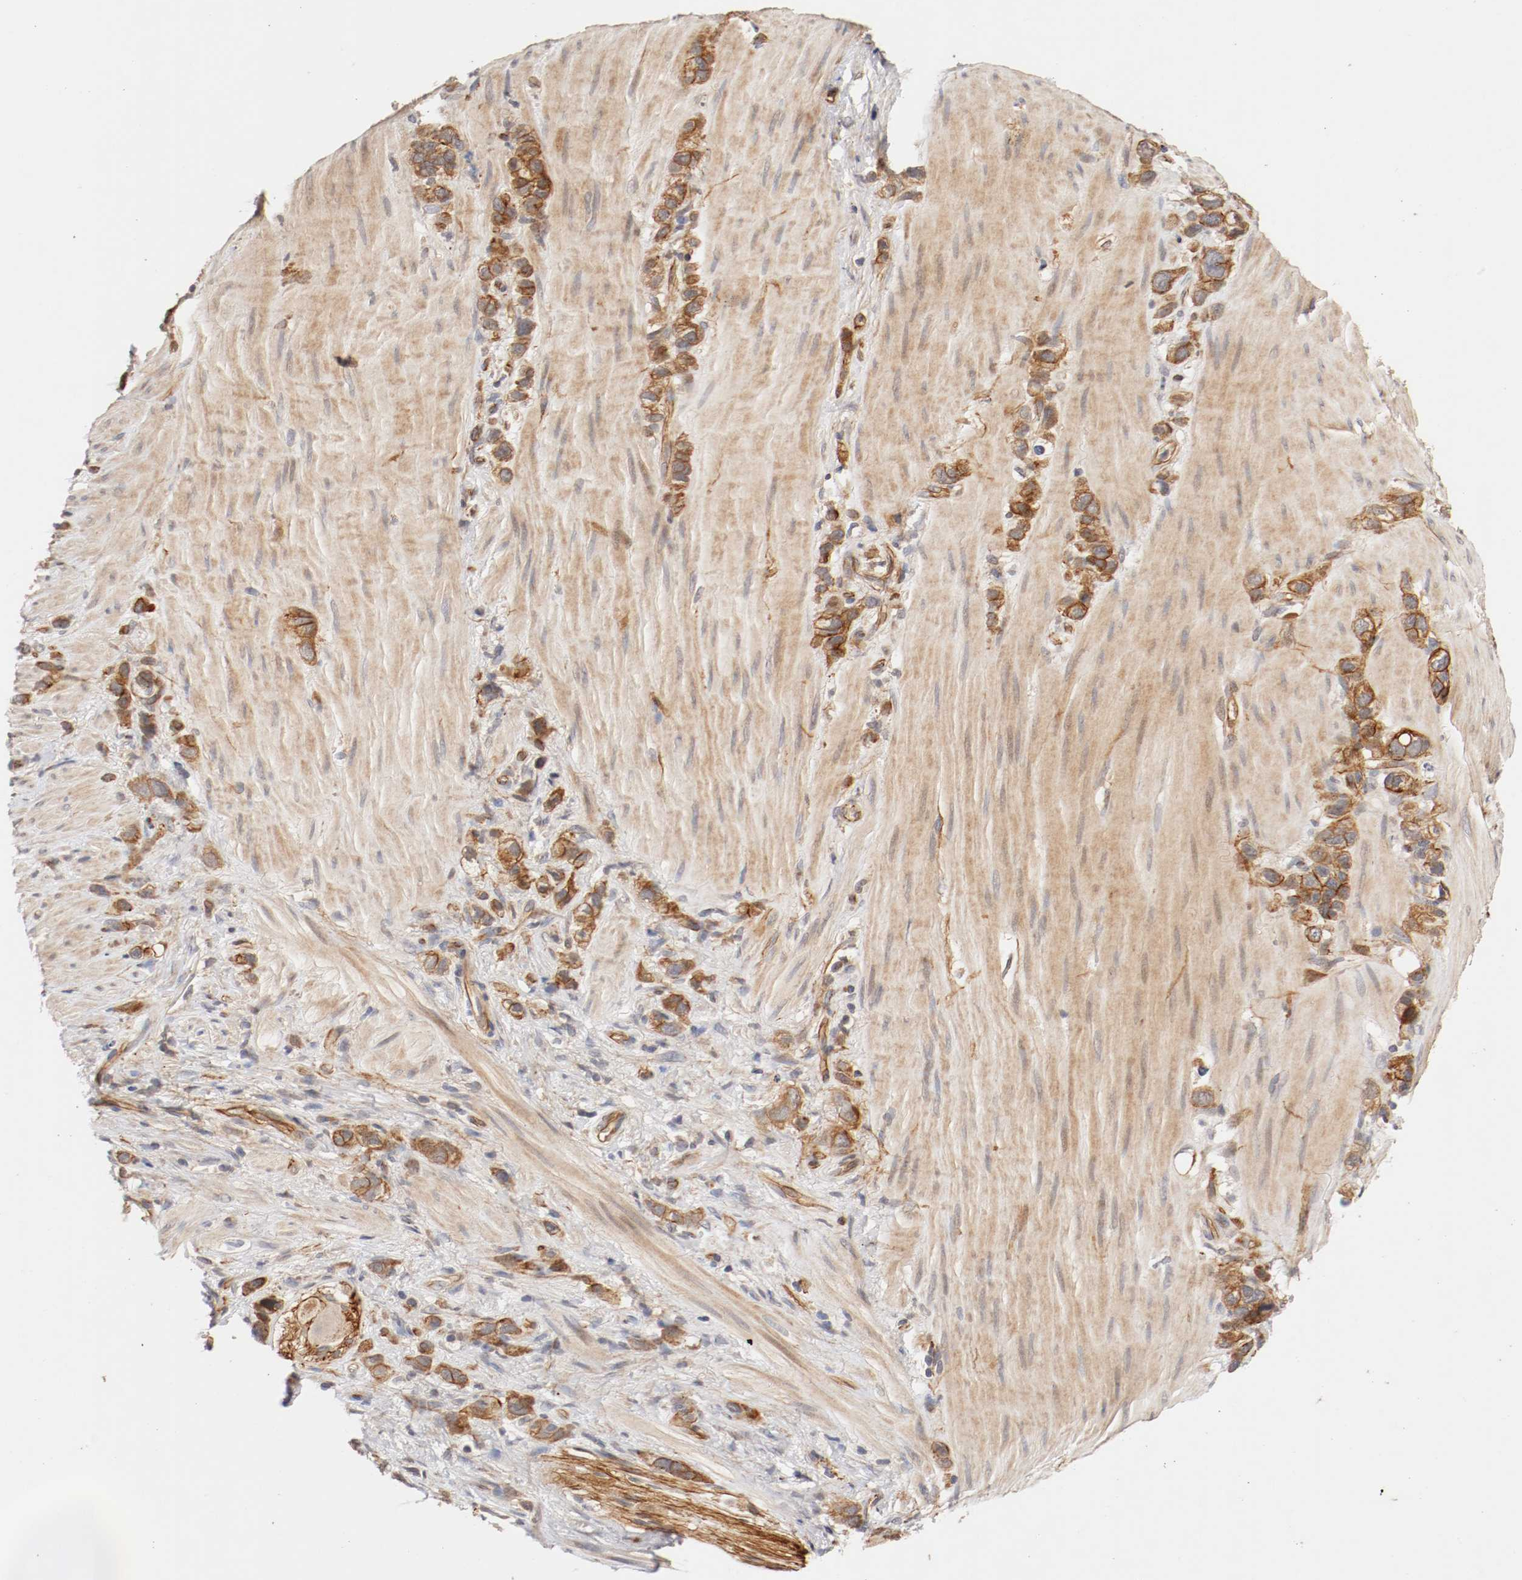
{"staining": {"intensity": "moderate", "quantity": "25%-75%", "location": "cytoplasmic/membranous"}, "tissue": "stomach cancer", "cell_type": "Tumor cells", "image_type": "cancer", "snomed": [{"axis": "morphology", "description": "Normal tissue, NOS"}, {"axis": "morphology", "description": "Adenocarcinoma, NOS"}, {"axis": "morphology", "description": "Adenocarcinoma, High grade"}, {"axis": "topography", "description": "Stomach, upper"}, {"axis": "topography", "description": "Stomach"}], "caption": "Protein staining of adenocarcinoma (high-grade) (stomach) tissue shows moderate cytoplasmic/membranous positivity in approximately 25%-75% of tumor cells. The staining was performed using DAB to visualize the protein expression in brown, while the nuclei were stained in blue with hematoxylin (Magnification: 20x).", "gene": "TYK2", "patient": {"sex": "female", "age": 65}}